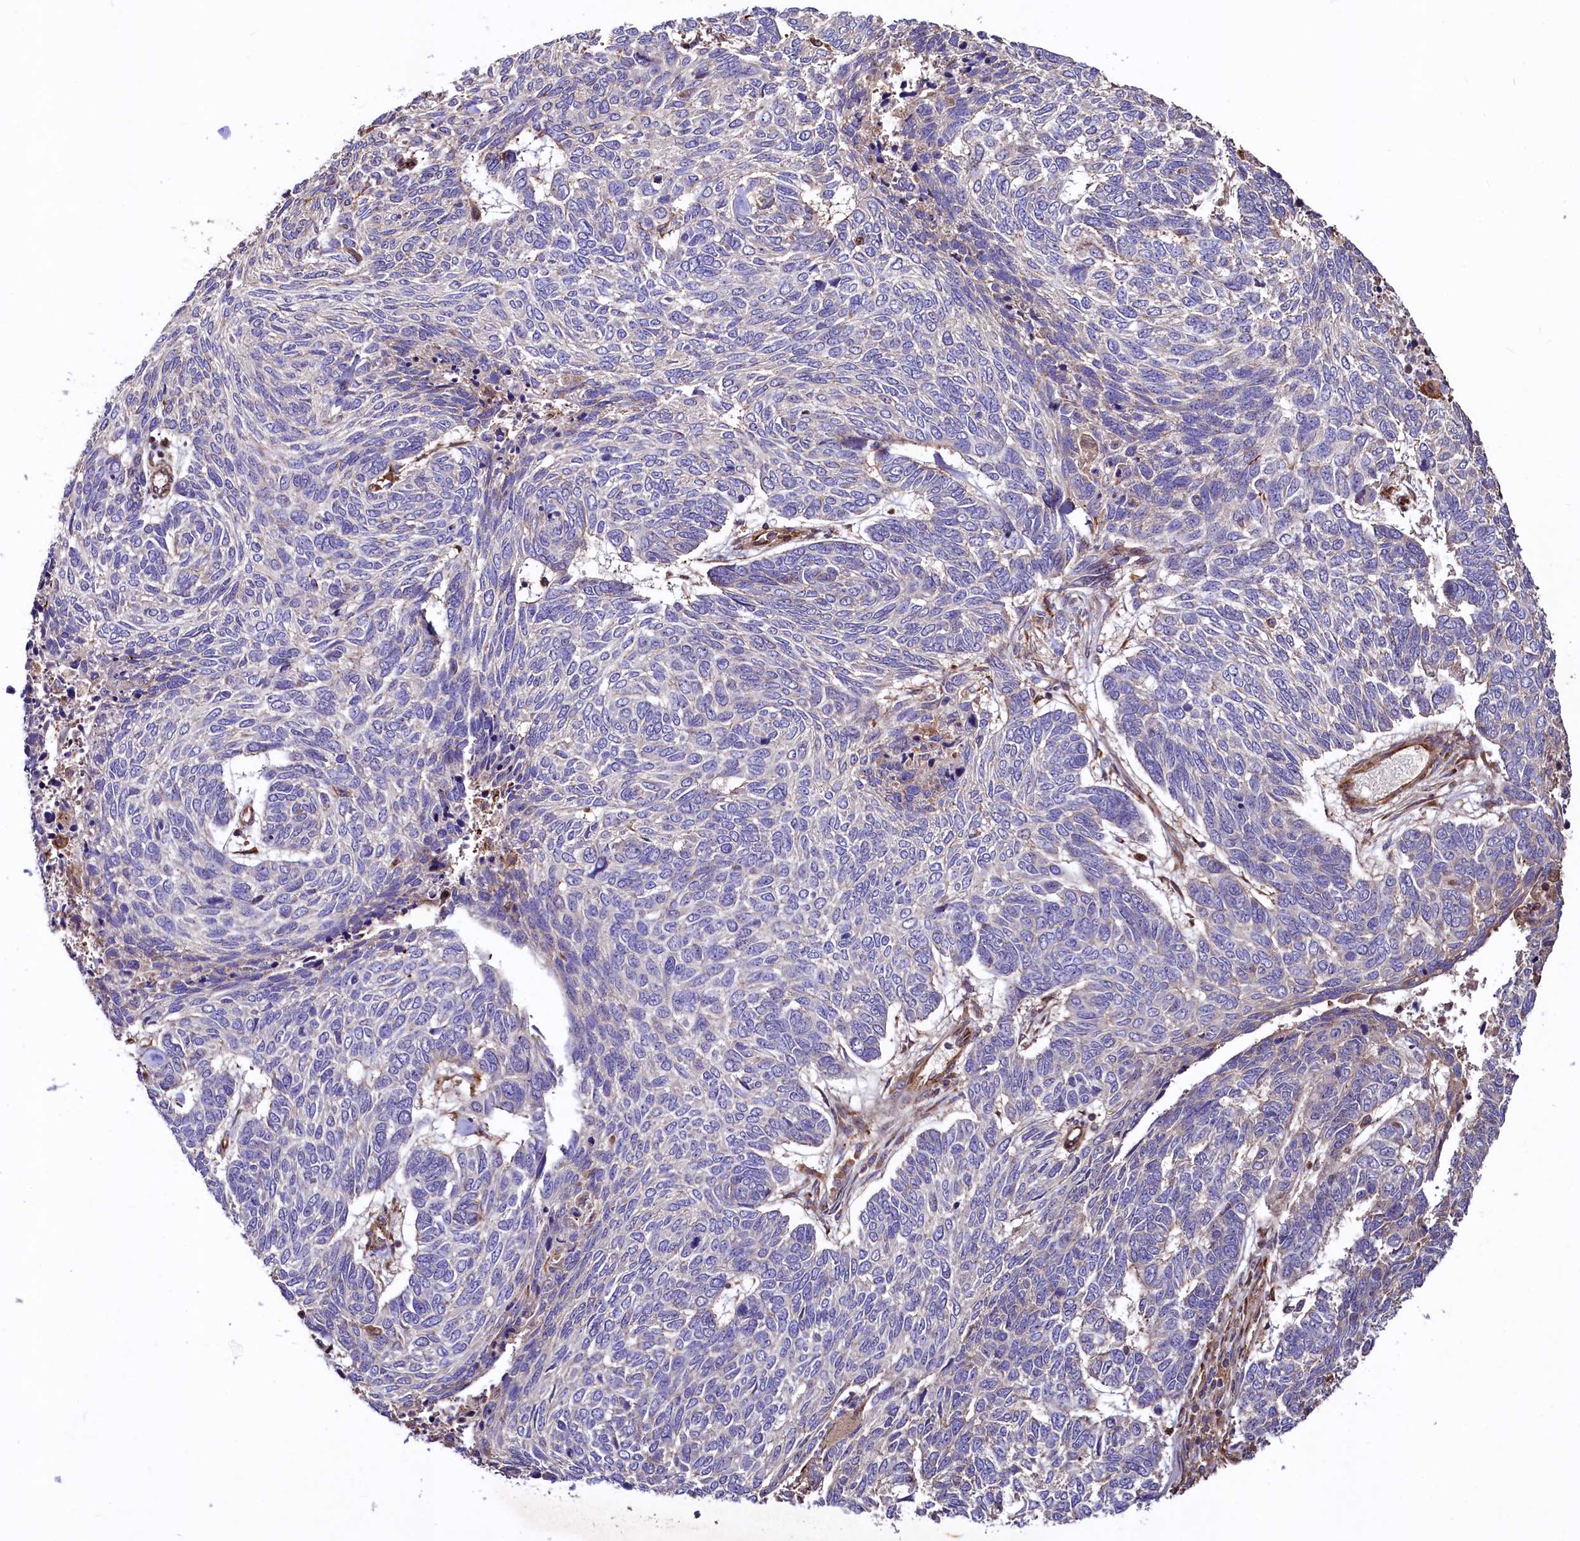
{"staining": {"intensity": "negative", "quantity": "none", "location": "none"}, "tissue": "skin cancer", "cell_type": "Tumor cells", "image_type": "cancer", "snomed": [{"axis": "morphology", "description": "Basal cell carcinoma"}, {"axis": "topography", "description": "Skin"}], "caption": "A high-resolution photomicrograph shows IHC staining of basal cell carcinoma (skin), which exhibits no significant positivity in tumor cells. The staining was performed using DAB to visualize the protein expression in brown, while the nuclei were stained in blue with hematoxylin (Magnification: 20x).", "gene": "KLHDC4", "patient": {"sex": "female", "age": 65}}